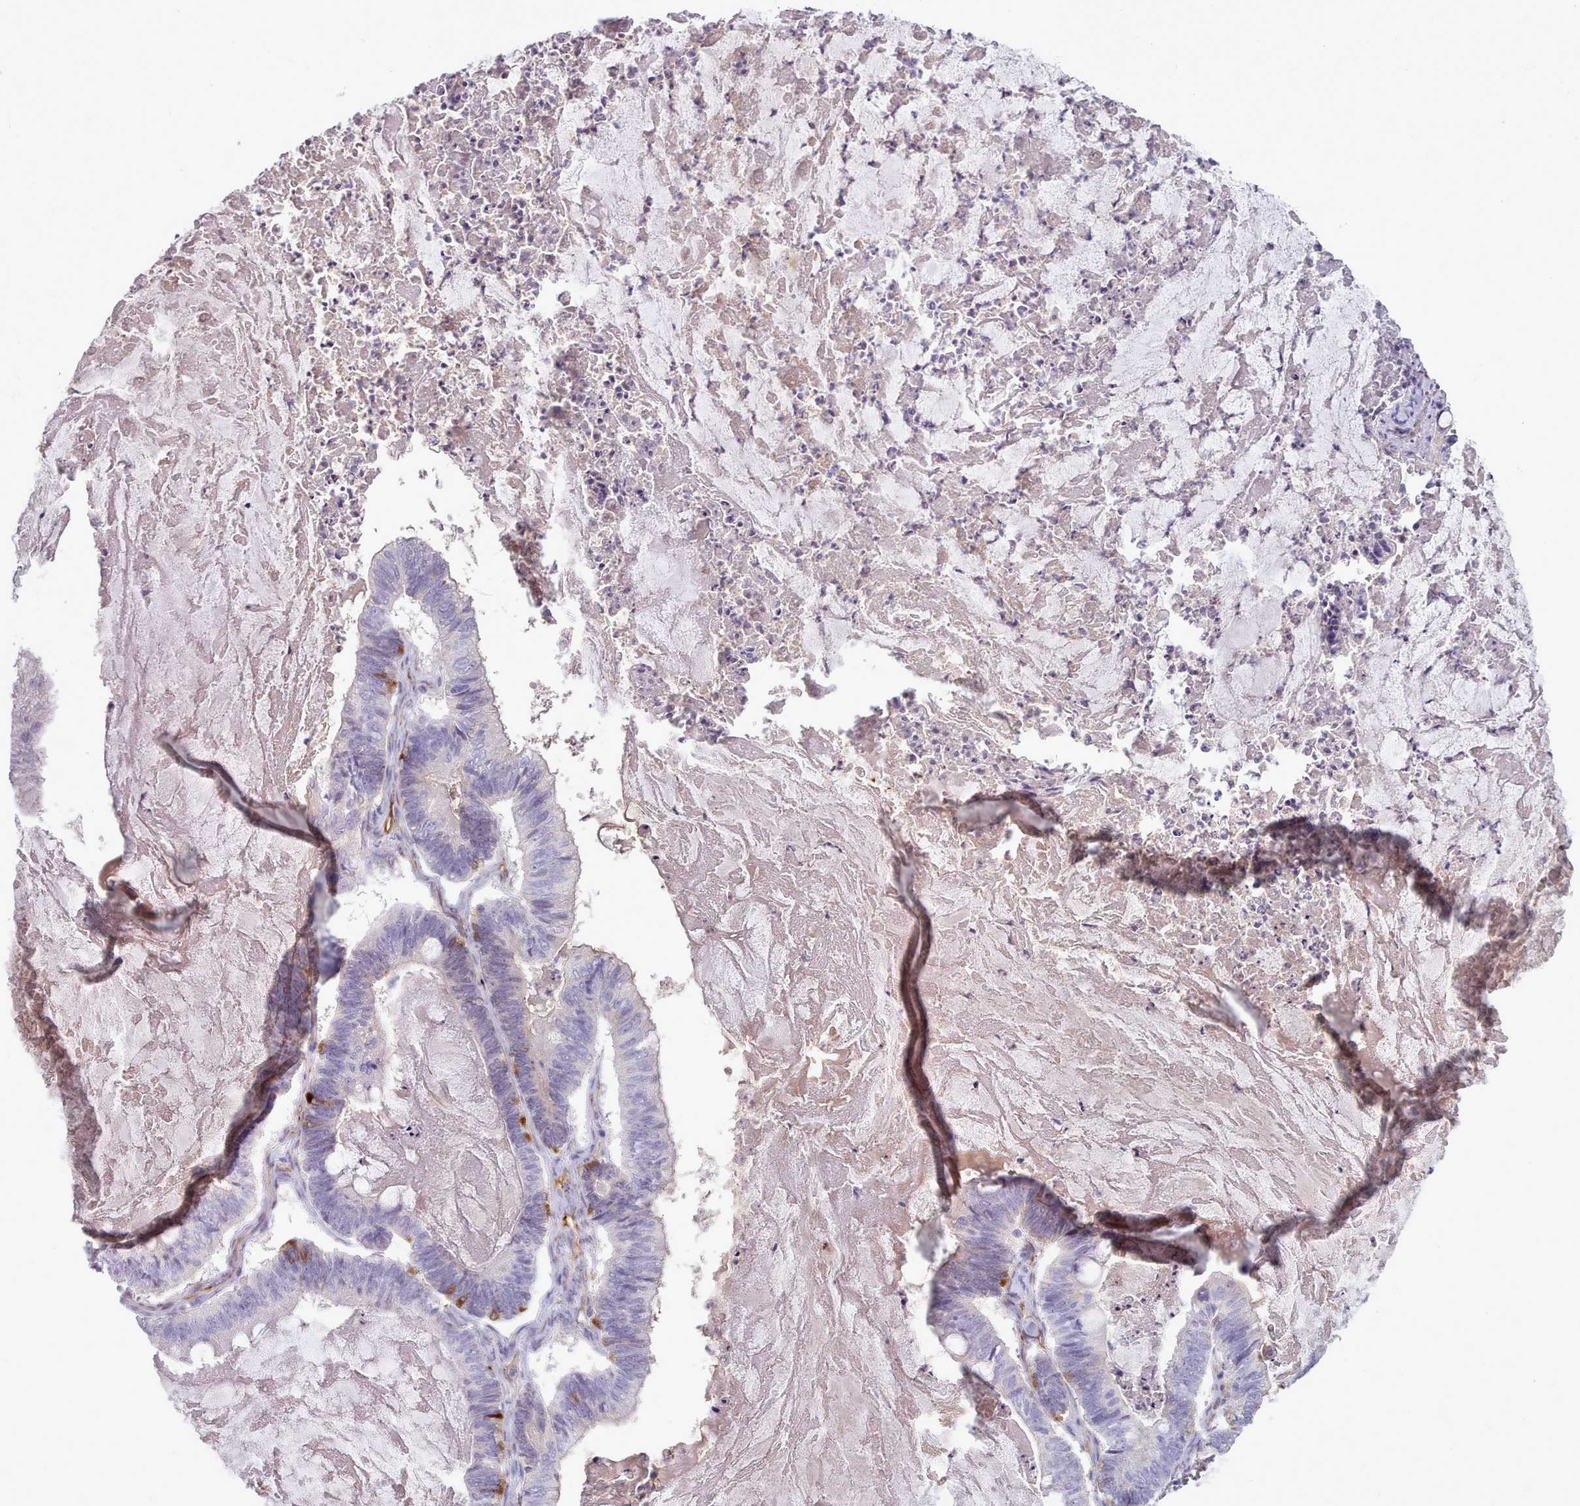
{"staining": {"intensity": "negative", "quantity": "none", "location": "none"}, "tissue": "ovarian cancer", "cell_type": "Tumor cells", "image_type": "cancer", "snomed": [{"axis": "morphology", "description": "Cystadenocarcinoma, mucinous, NOS"}, {"axis": "topography", "description": "Ovary"}], "caption": "Immunohistochemistry (IHC) histopathology image of human ovarian mucinous cystadenocarcinoma stained for a protein (brown), which shows no staining in tumor cells. Brightfield microscopy of IHC stained with DAB (brown) and hematoxylin (blue), captured at high magnification.", "gene": "CD300LF", "patient": {"sex": "female", "age": 61}}